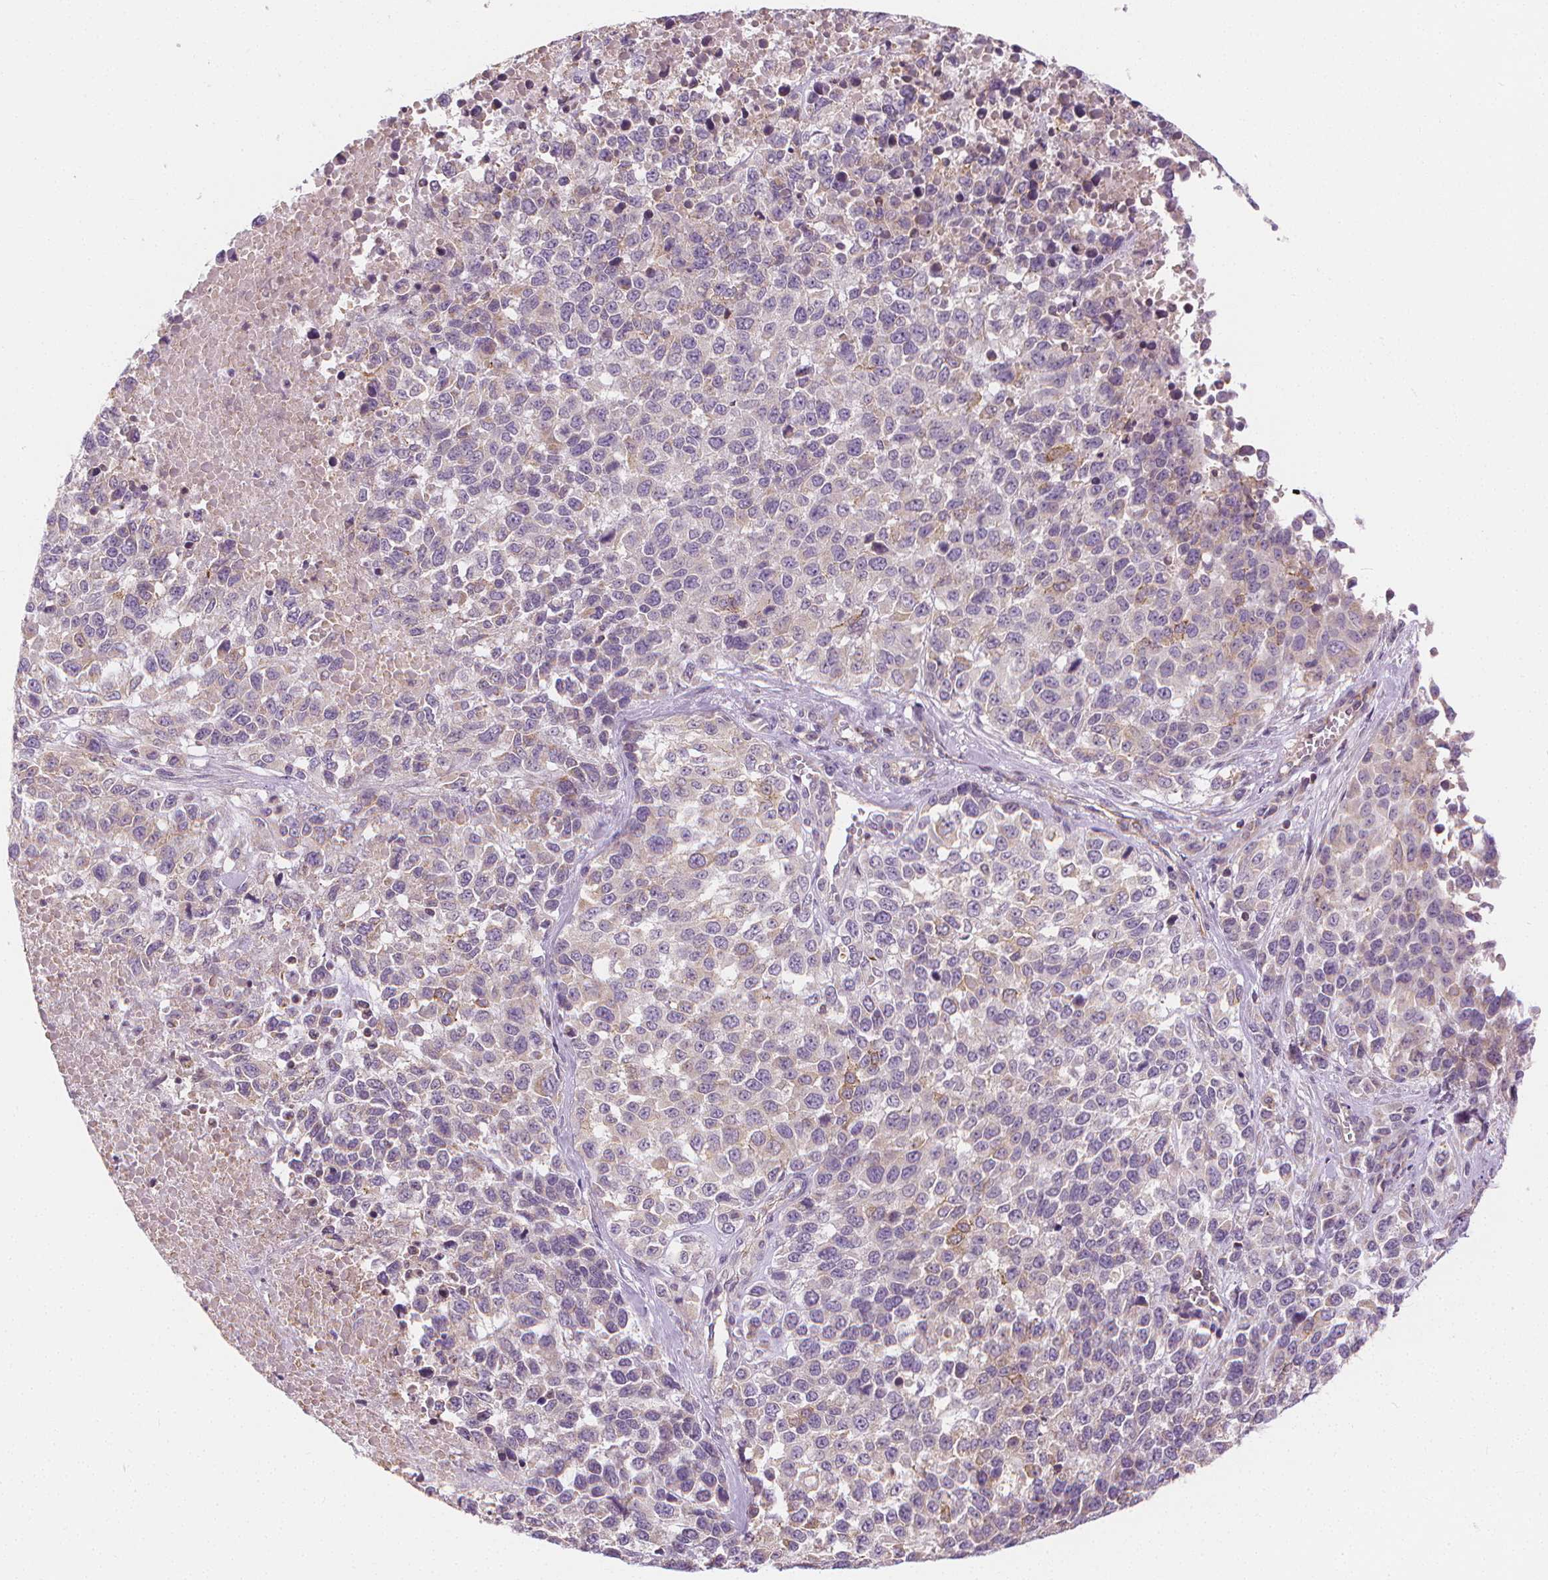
{"staining": {"intensity": "weak", "quantity": "<25%", "location": "cytoplasmic/membranous"}, "tissue": "melanoma", "cell_type": "Tumor cells", "image_type": "cancer", "snomed": [{"axis": "morphology", "description": "Malignant melanoma, Metastatic site"}, {"axis": "topography", "description": "Skin"}], "caption": "The IHC image has no significant positivity in tumor cells of malignant melanoma (metastatic site) tissue. The staining was performed using DAB to visualize the protein expression in brown, while the nuclei were stained in blue with hematoxylin (Magnification: 20x).", "gene": "RAB20", "patient": {"sex": "male", "age": 84}}